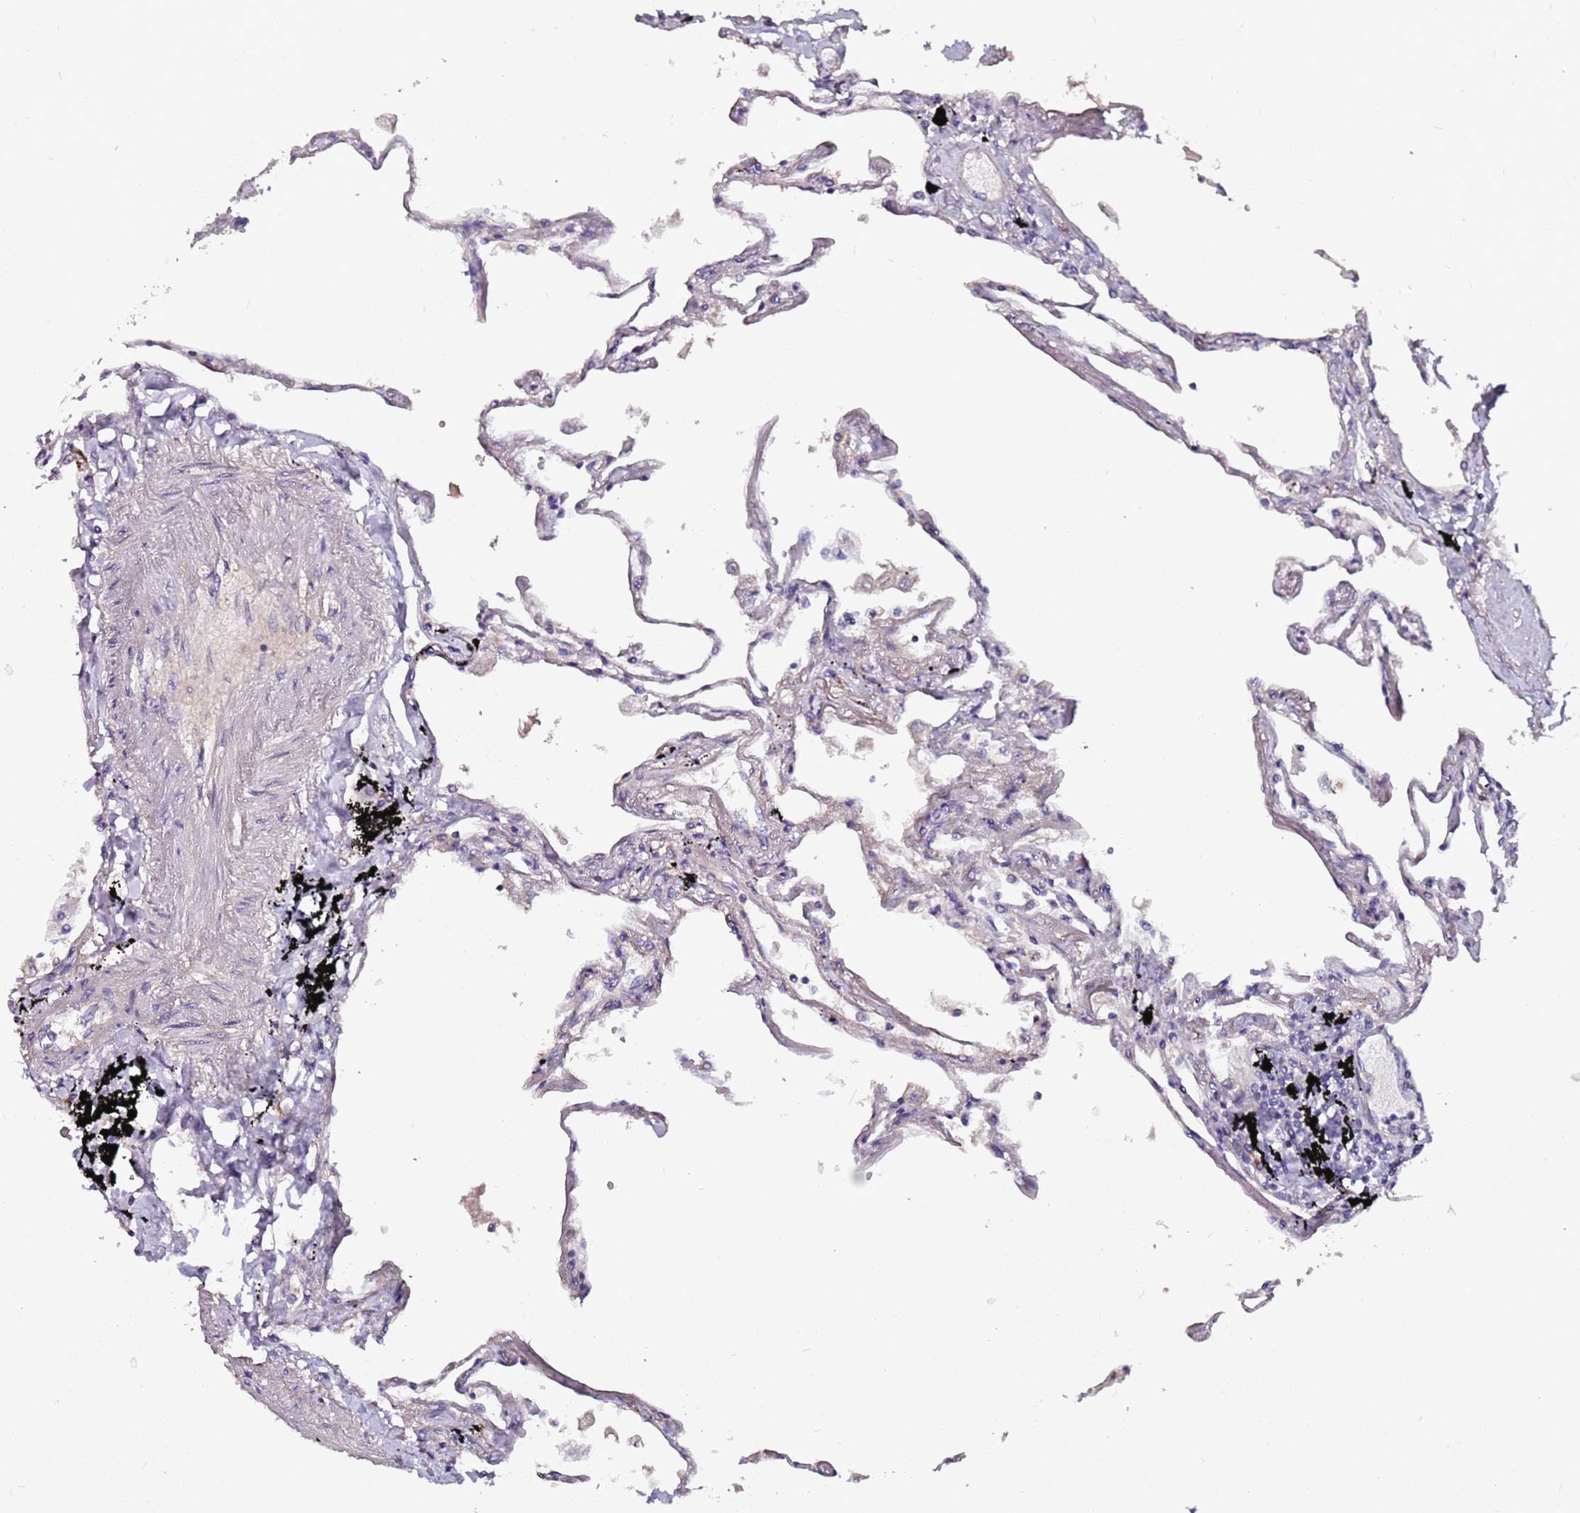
{"staining": {"intensity": "negative", "quantity": "none", "location": "none"}, "tissue": "lung", "cell_type": "Alveolar cells", "image_type": "normal", "snomed": [{"axis": "morphology", "description": "Normal tissue, NOS"}, {"axis": "topography", "description": "Lung"}], "caption": "Immunohistochemical staining of normal lung demonstrates no significant expression in alveolar cells. (Stains: DAB (3,3'-diaminobenzidine) immunohistochemistry (IHC) with hematoxylin counter stain, Microscopy: brightfield microscopy at high magnification).", "gene": "FAM20A", "patient": {"sex": "female", "age": 67}}